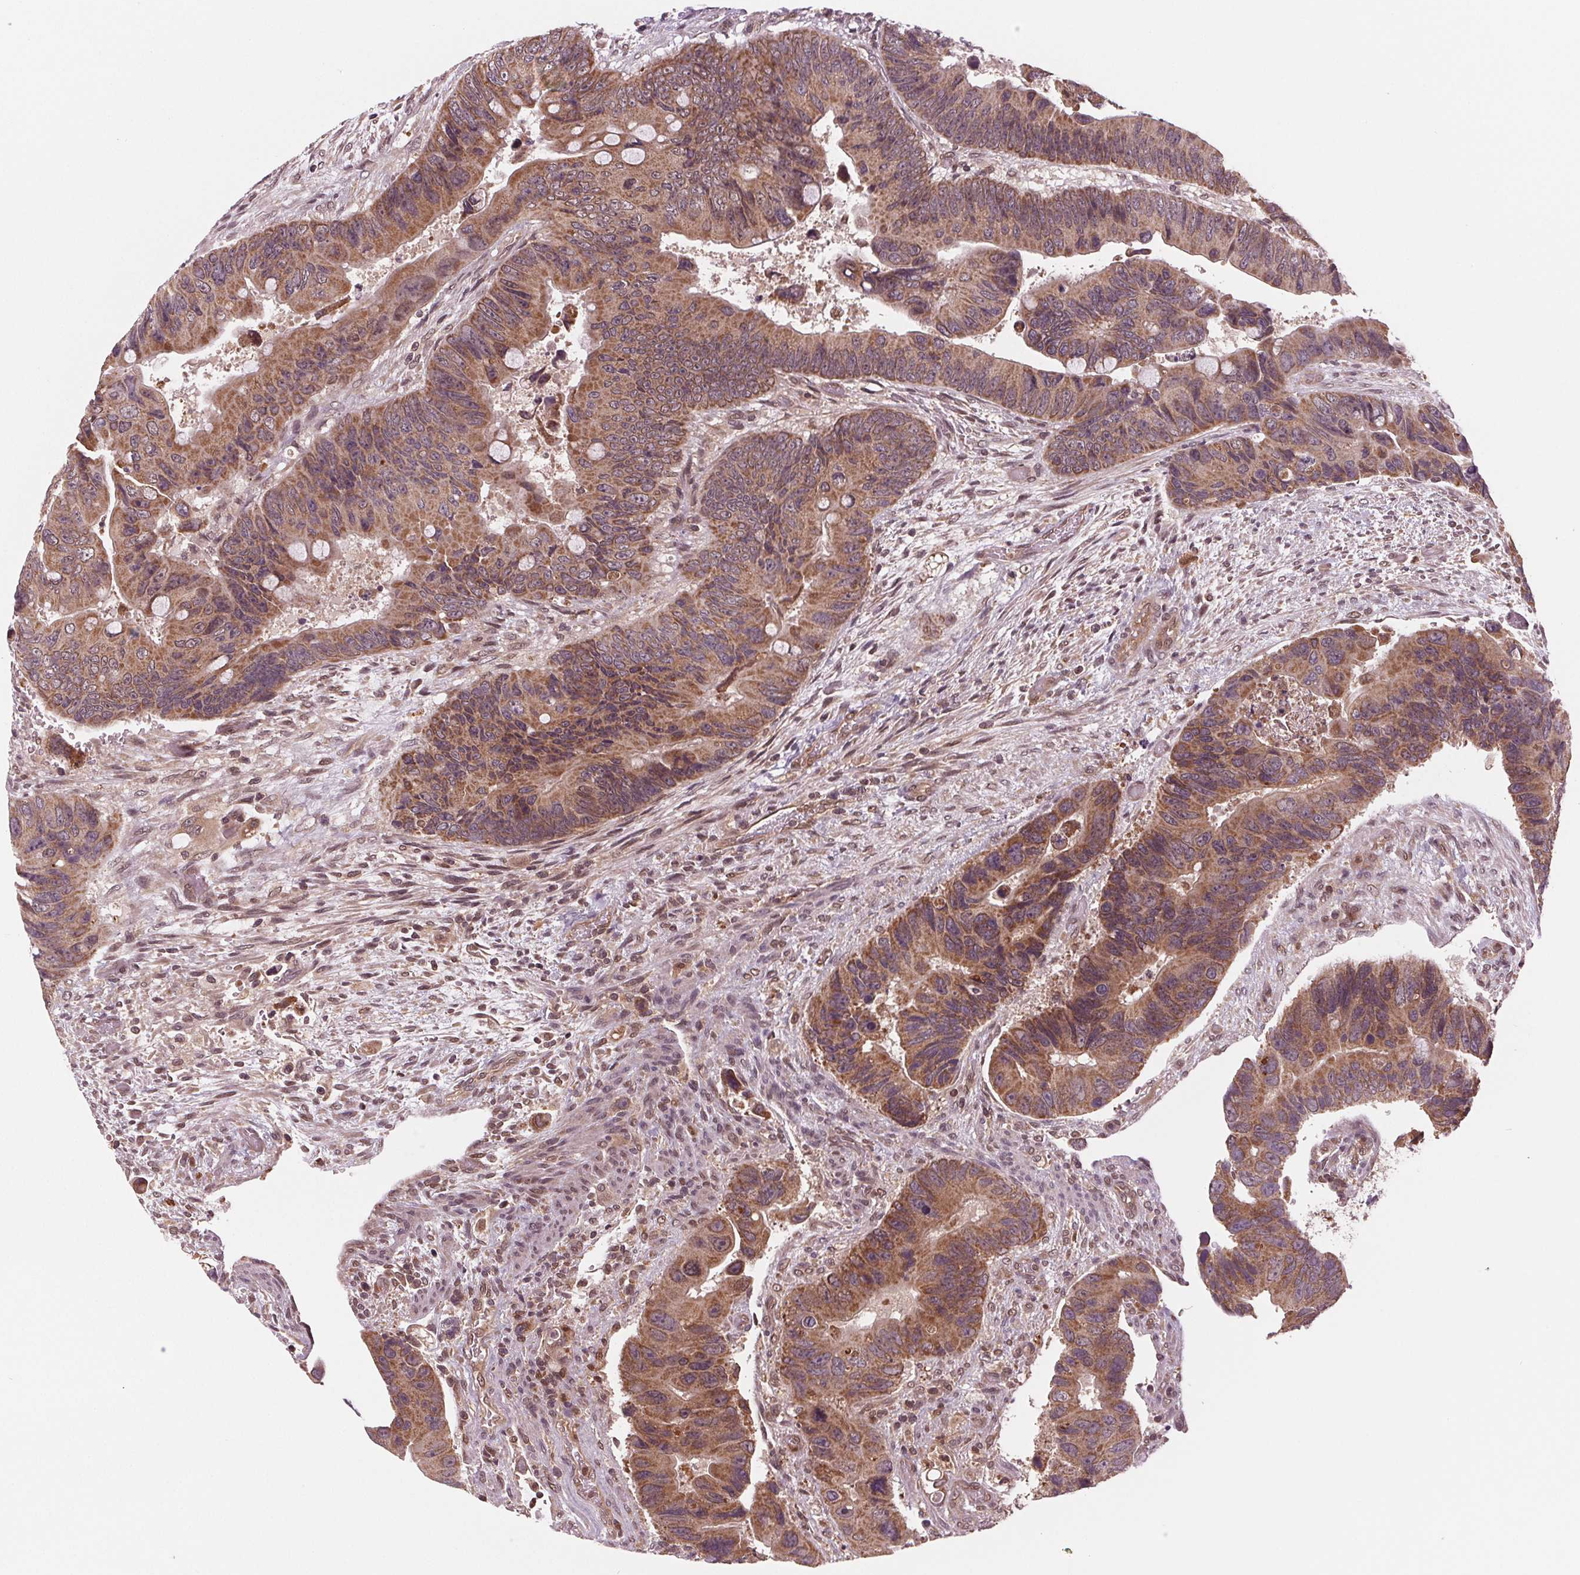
{"staining": {"intensity": "weak", "quantity": "25%-75%", "location": "cytoplasmic/membranous"}, "tissue": "colorectal cancer", "cell_type": "Tumor cells", "image_type": "cancer", "snomed": [{"axis": "morphology", "description": "Adenocarcinoma, NOS"}, {"axis": "topography", "description": "Rectum"}], "caption": "Tumor cells show low levels of weak cytoplasmic/membranous positivity in approximately 25%-75% of cells in human colorectal adenocarcinoma.", "gene": "STAT3", "patient": {"sex": "male", "age": 63}}